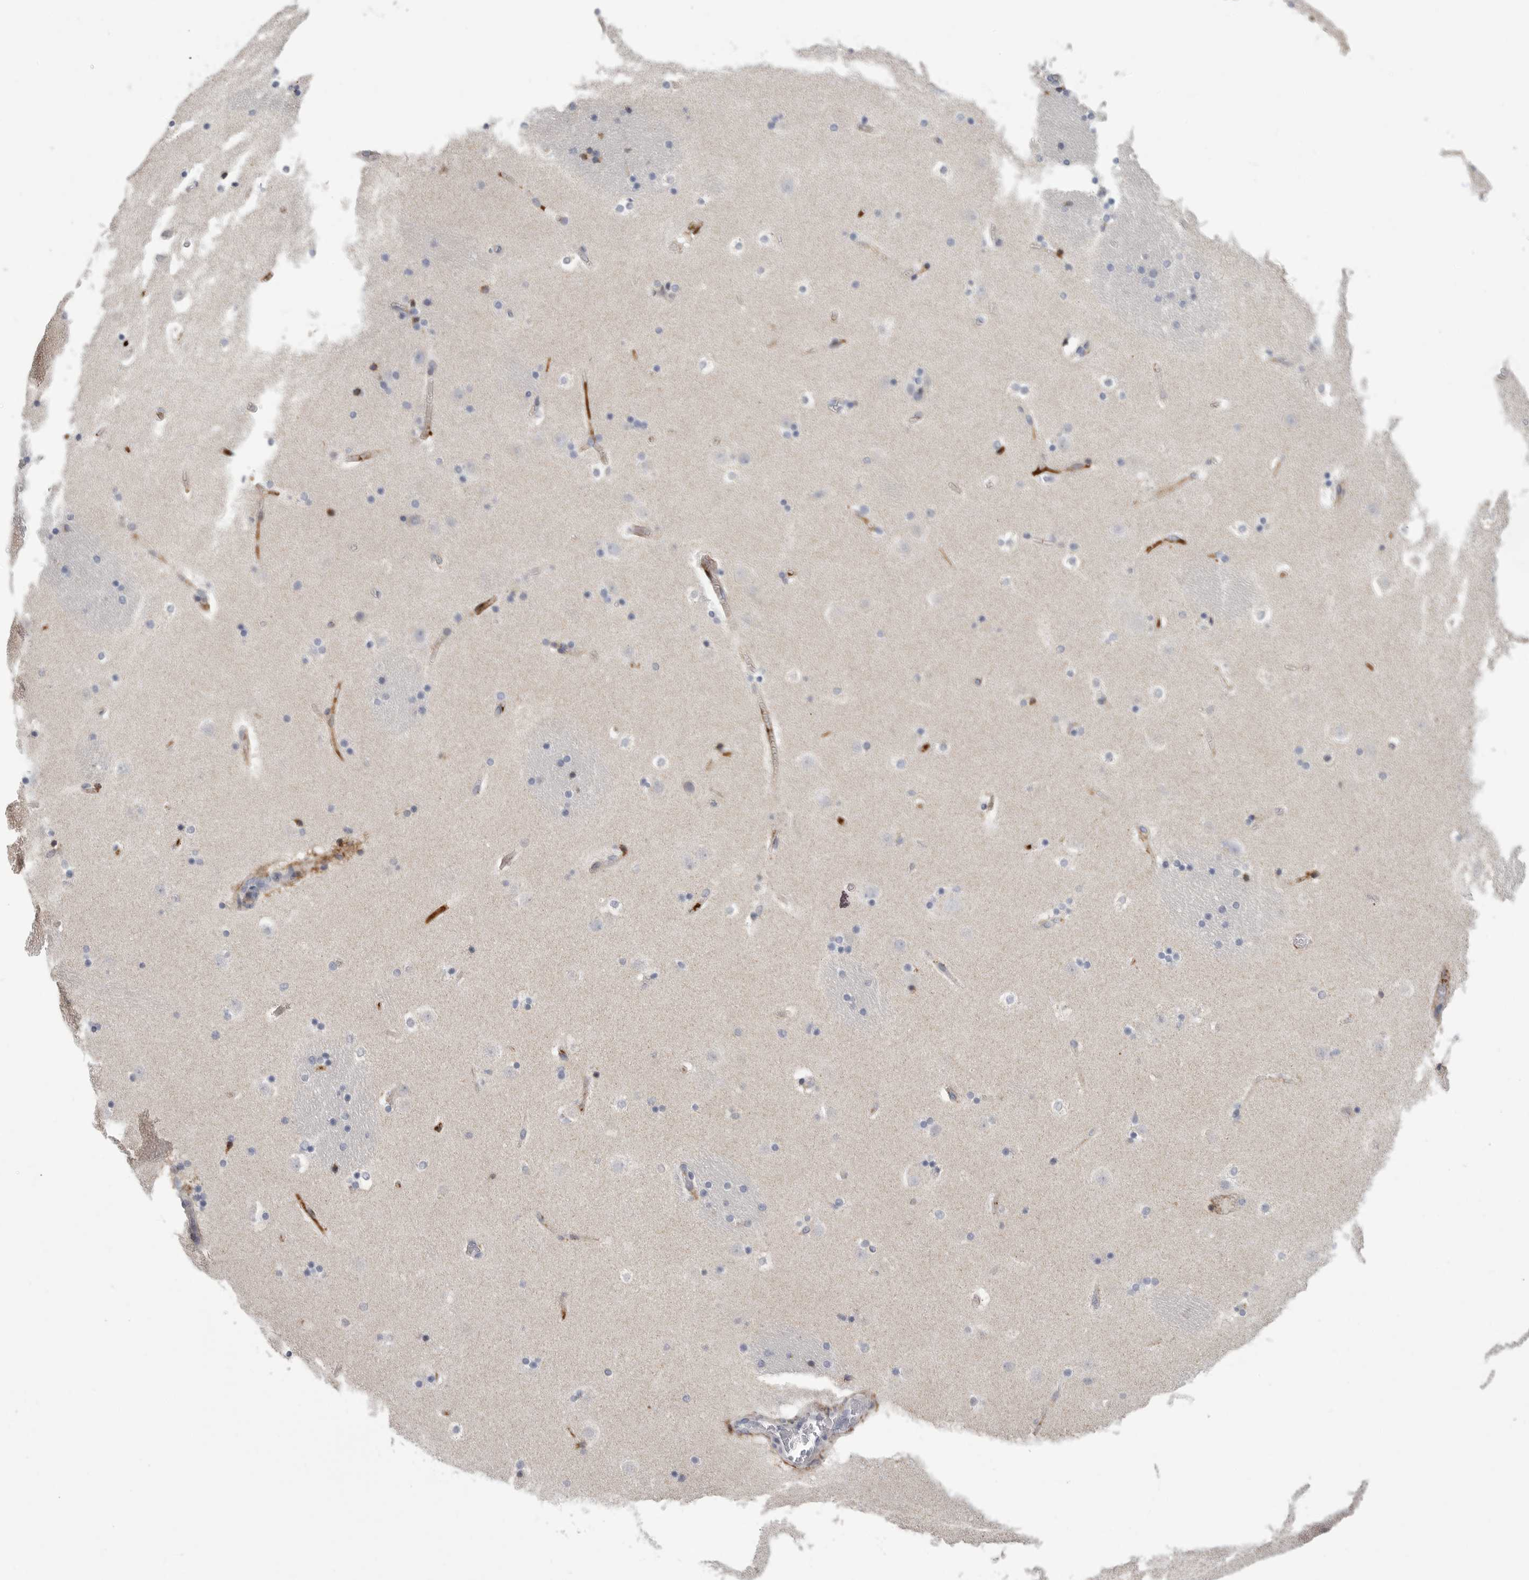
{"staining": {"intensity": "negative", "quantity": "none", "location": "none"}, "tissue": "caudate", "cell_type": "Glial cells", "image_type": "normal", "snomed": [{"axis": "morphology", "description": "Normal tissue, NOS"}, {"axis": "topography", "description": "Lateral ventricle wall"}], "caption": "Immunohistochemistry (IHC) photomicrograph of normal caudate stained for a protein (brown), which demonstrates no staining in glial cells. (Stains: DAB (3,3'-diaminobenzidine) IHC with hematoxylin counter stain, Microscopy: brightfield microscopy at high magnification).", "gene": "SDC3", "patient": {"sex": "male", "age": 45}}